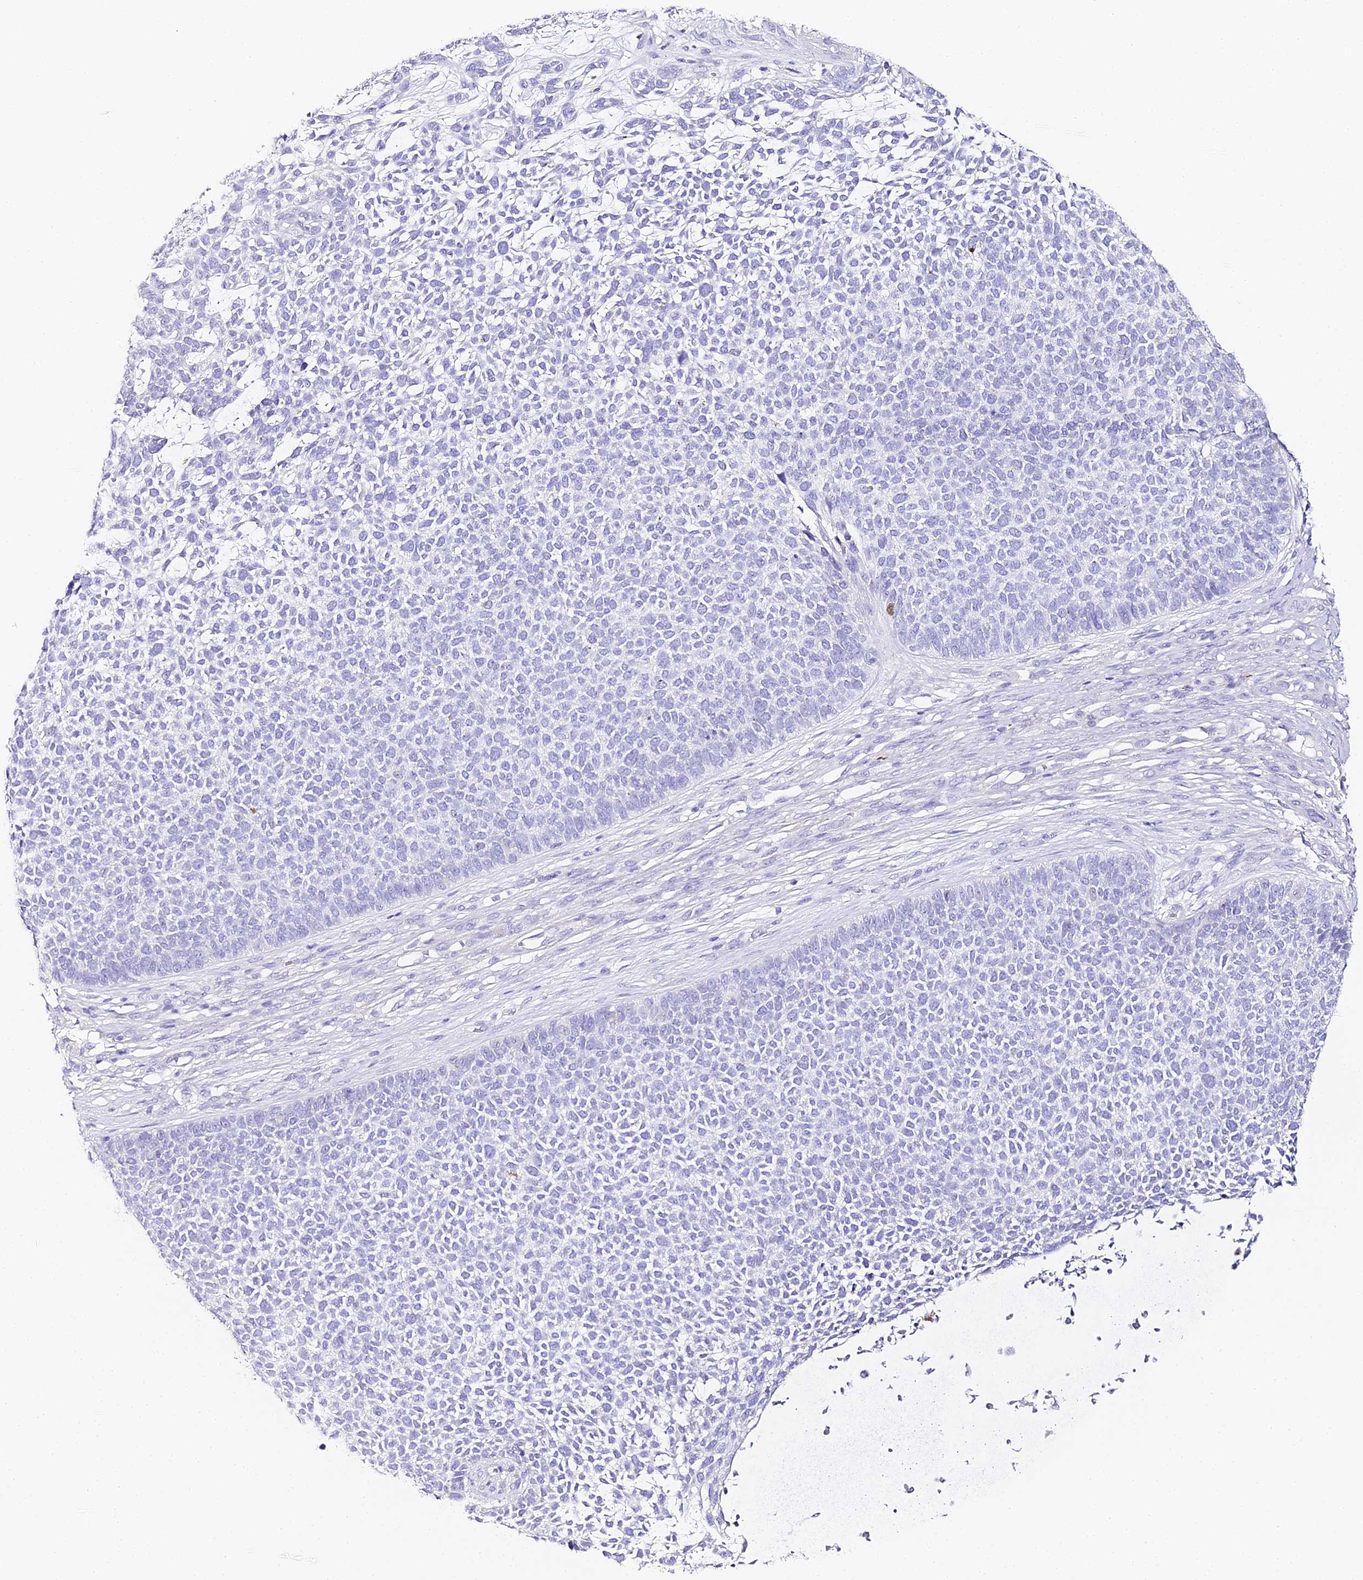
{"staining": {"intensity": "negative", "quantity": "none", "location": "none"}, "tissue": "skin cancer", "cell_type": "Tumor cells", "image_type": "cancer", "snomed": [{"axis": "morphology", "description": "Basal cell carcinoma"}, {"axis": "topography", "description": "Skin"}], "caption": "The image demonstrates no significant expression in tumor cells of basal cell carcinoma (skin). Brightfield microscopy of immunohistochemistry stained with DAB (brown) and hematoxylin (blue), captured at high magnification.", "gene": "ABHD14A-ACY1", "patient": {"sex": "female", "age": 84}}